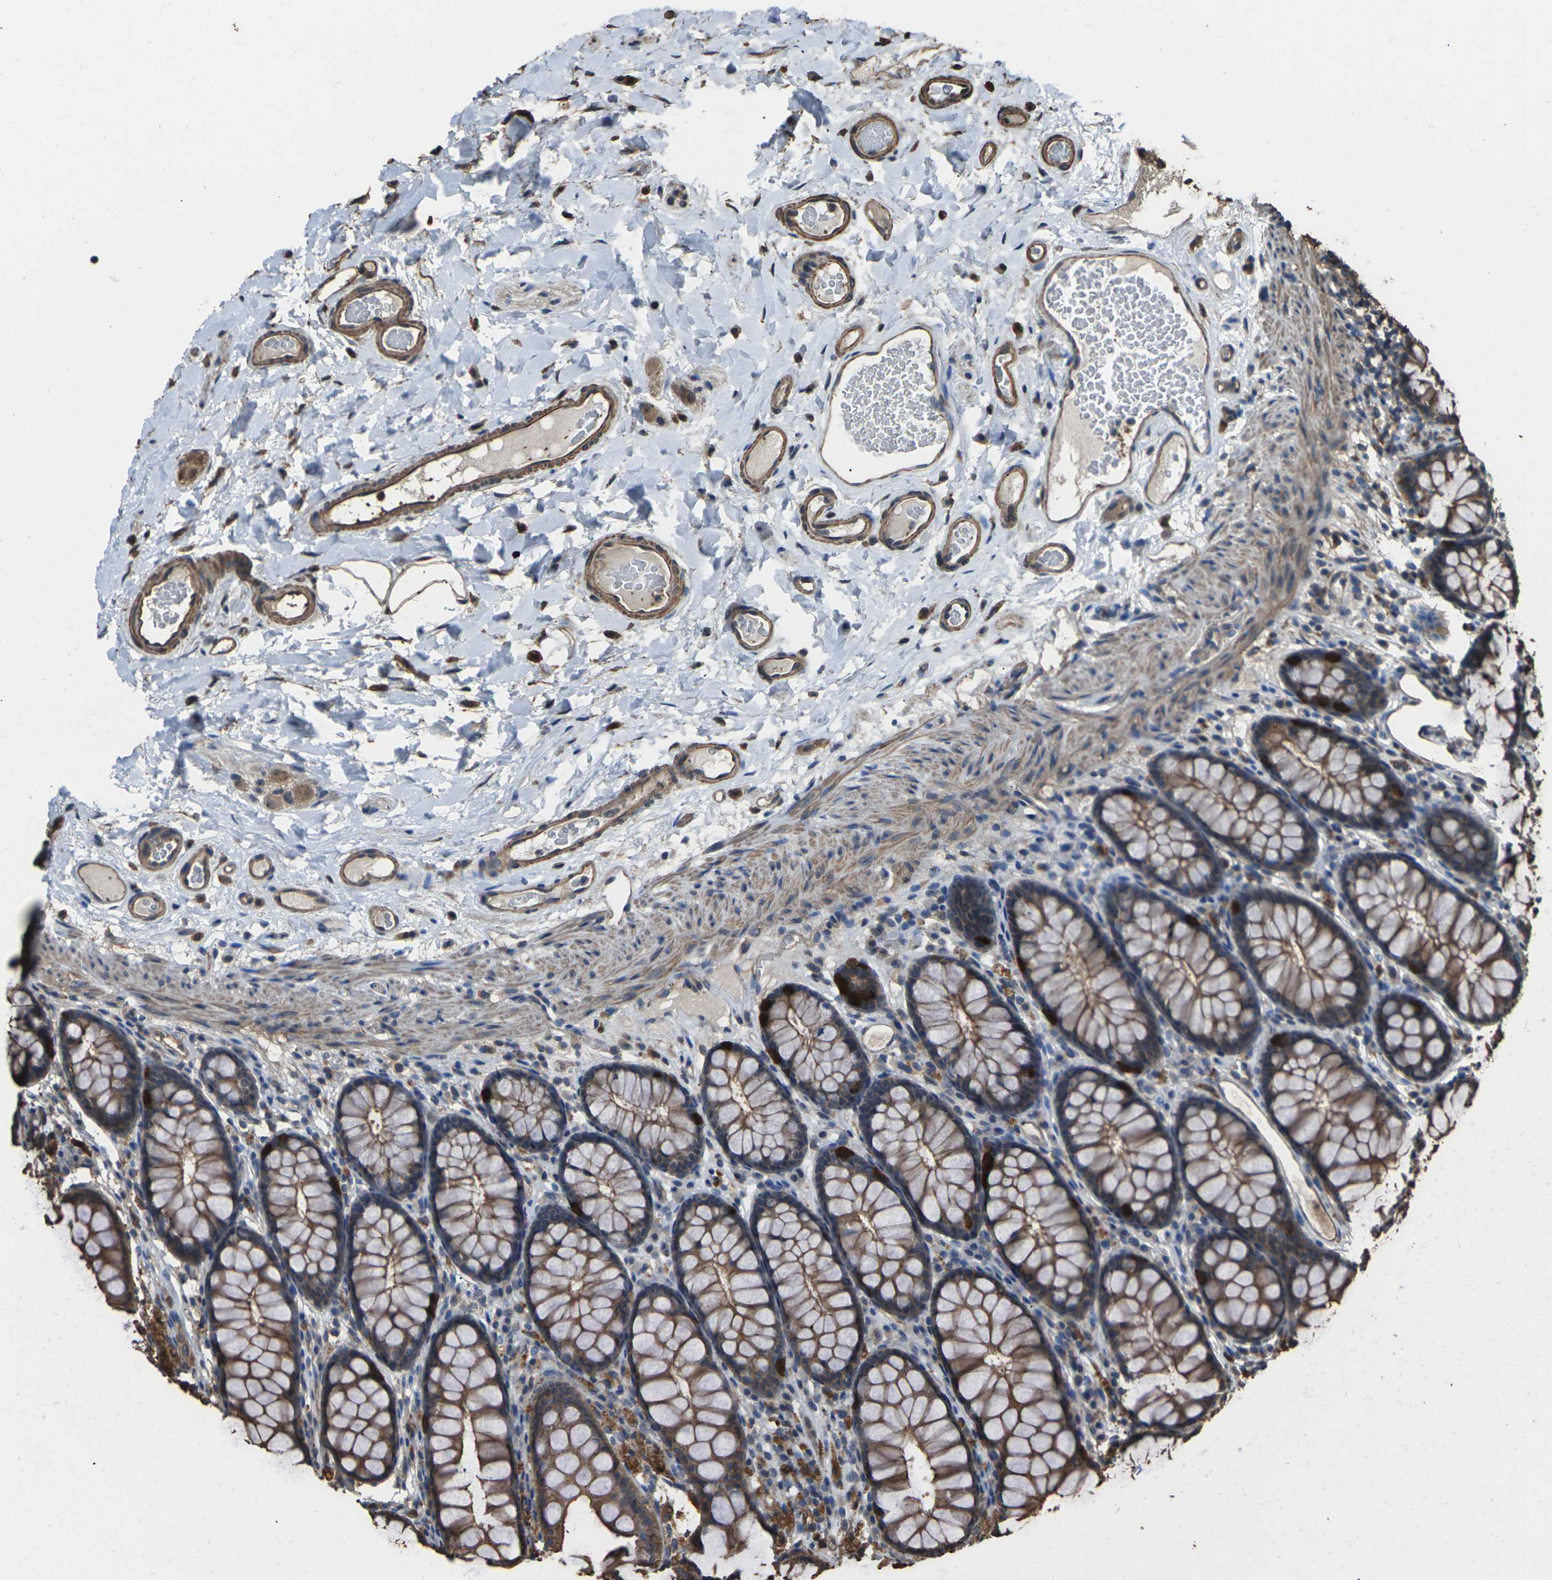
{"staining": {"intensity": "moderate", "quantity": ">75%", "location": "cytoplasmic/membranous"}, "tissue": "colon", "cell_type": "Endothelial cells", "image_type": "normal", "snomed": [{"axis": "morphology", "description": "Normal tissue, NOS"}, {"axis": "topography", "description": "Colon"}], "caption": "A high-resolution micrograph shows immunohistochemistry staining of unremarkable colon, which exhibits moderate cytoplasmic/membranous positivity in about >75% of endothelial cells.", "gene": "DHPS", "patient": {"sex": "female", "age": 55}}